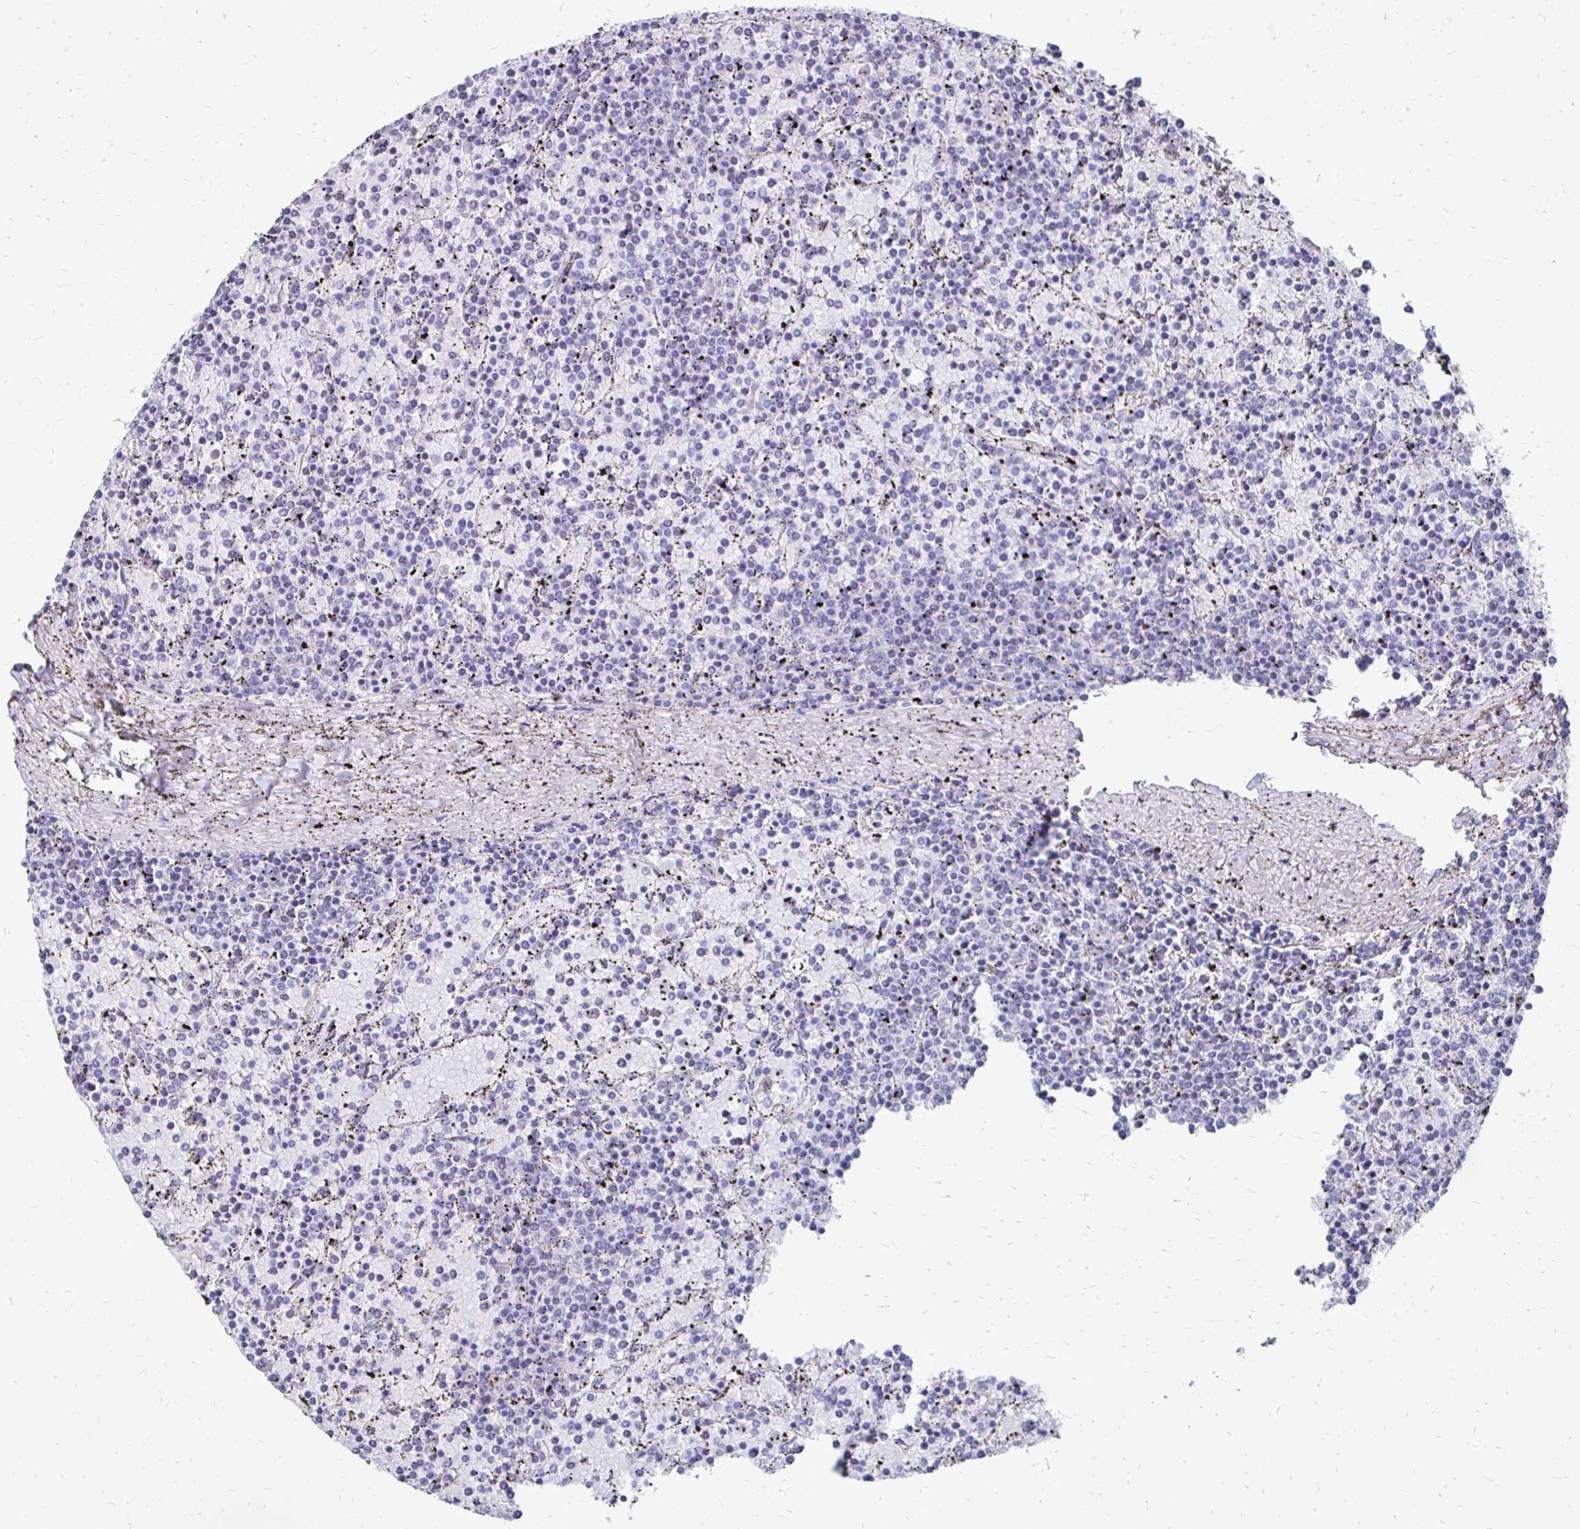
{"staining": {"intensity": "negative", "quantity": "none", "location": "none"}, "tissue": "lymphoma", "cell_type": "Tumor cells", "image_type": "cancer", "snomed": [{"axis": "morphology", "description": "Malignant lymphoma, non-Hodgkin's type, Low grade"}, {"axis": "topography", "description": "Spleen"}], "caption": "DAB immunohistochemical staining of malignant lymphoma, non-Hodgkin's type (low-grade) reveals no significant expression in tumor cells.", "gene": "SYCP3", "patient": {"sex": "female", "age": 77}}